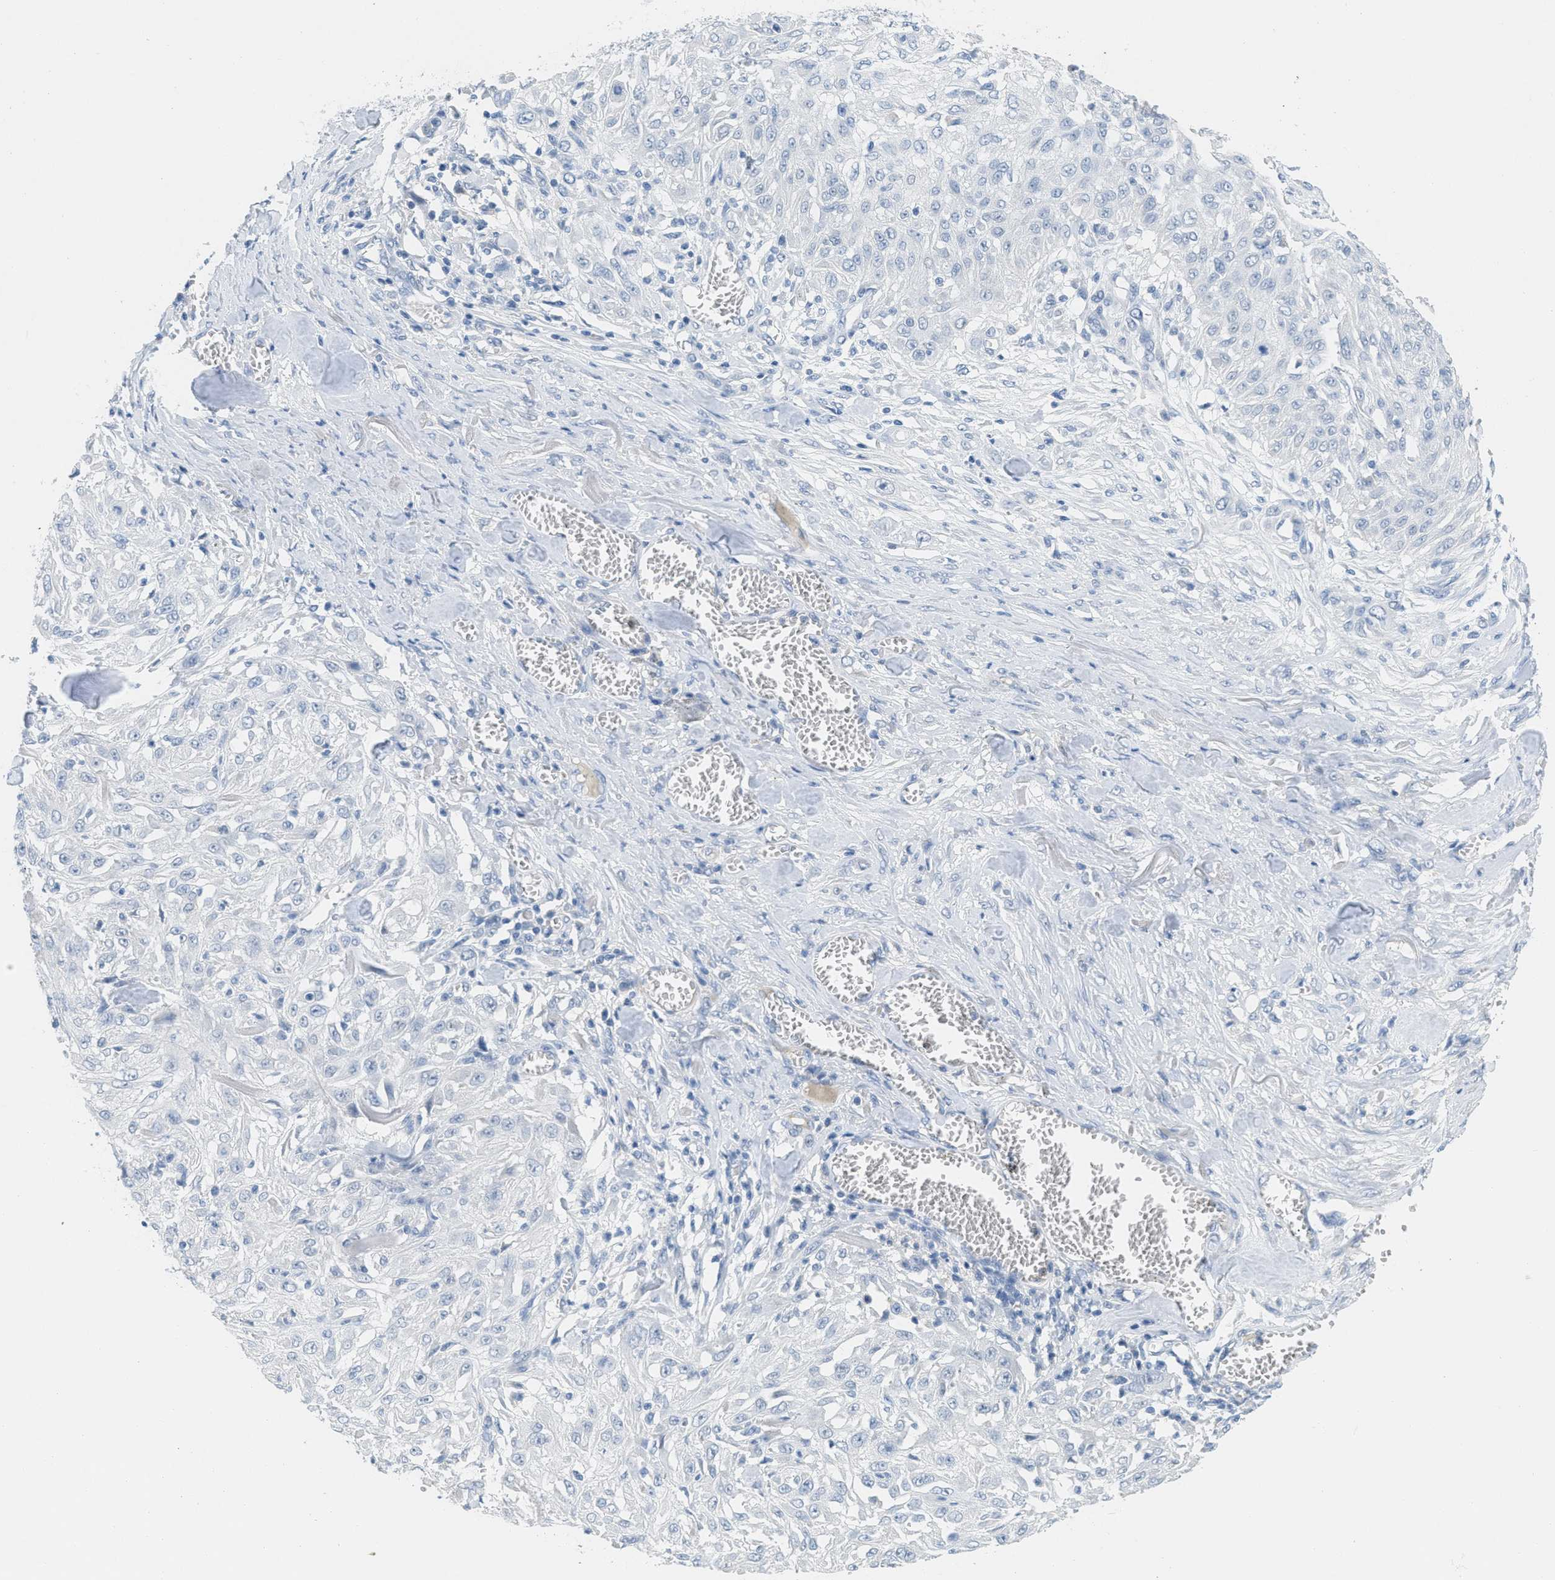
{"staining": {"intensity": "negative", "quantity": "none", "location": "none"}, "tissue": "skin cancer", "cell_type": "Tumor cells", "image_type": "cancer", "snomed": [{"axis": "morphology", "description": "Squamous cell carcinoma, NOS"}, {"axis": "morphology", "description": "Squamous cell carcinoma, metastatic, NOS"}, {"axis": "topography", "description": "Skin"}, {"axis": "topography", "description": "Lymph node"}], "caption": "Tumor cells show no significant protein expression in skin cancer.", "gene": "HSF2", "patient": {"sex": "male", "age": 75}}